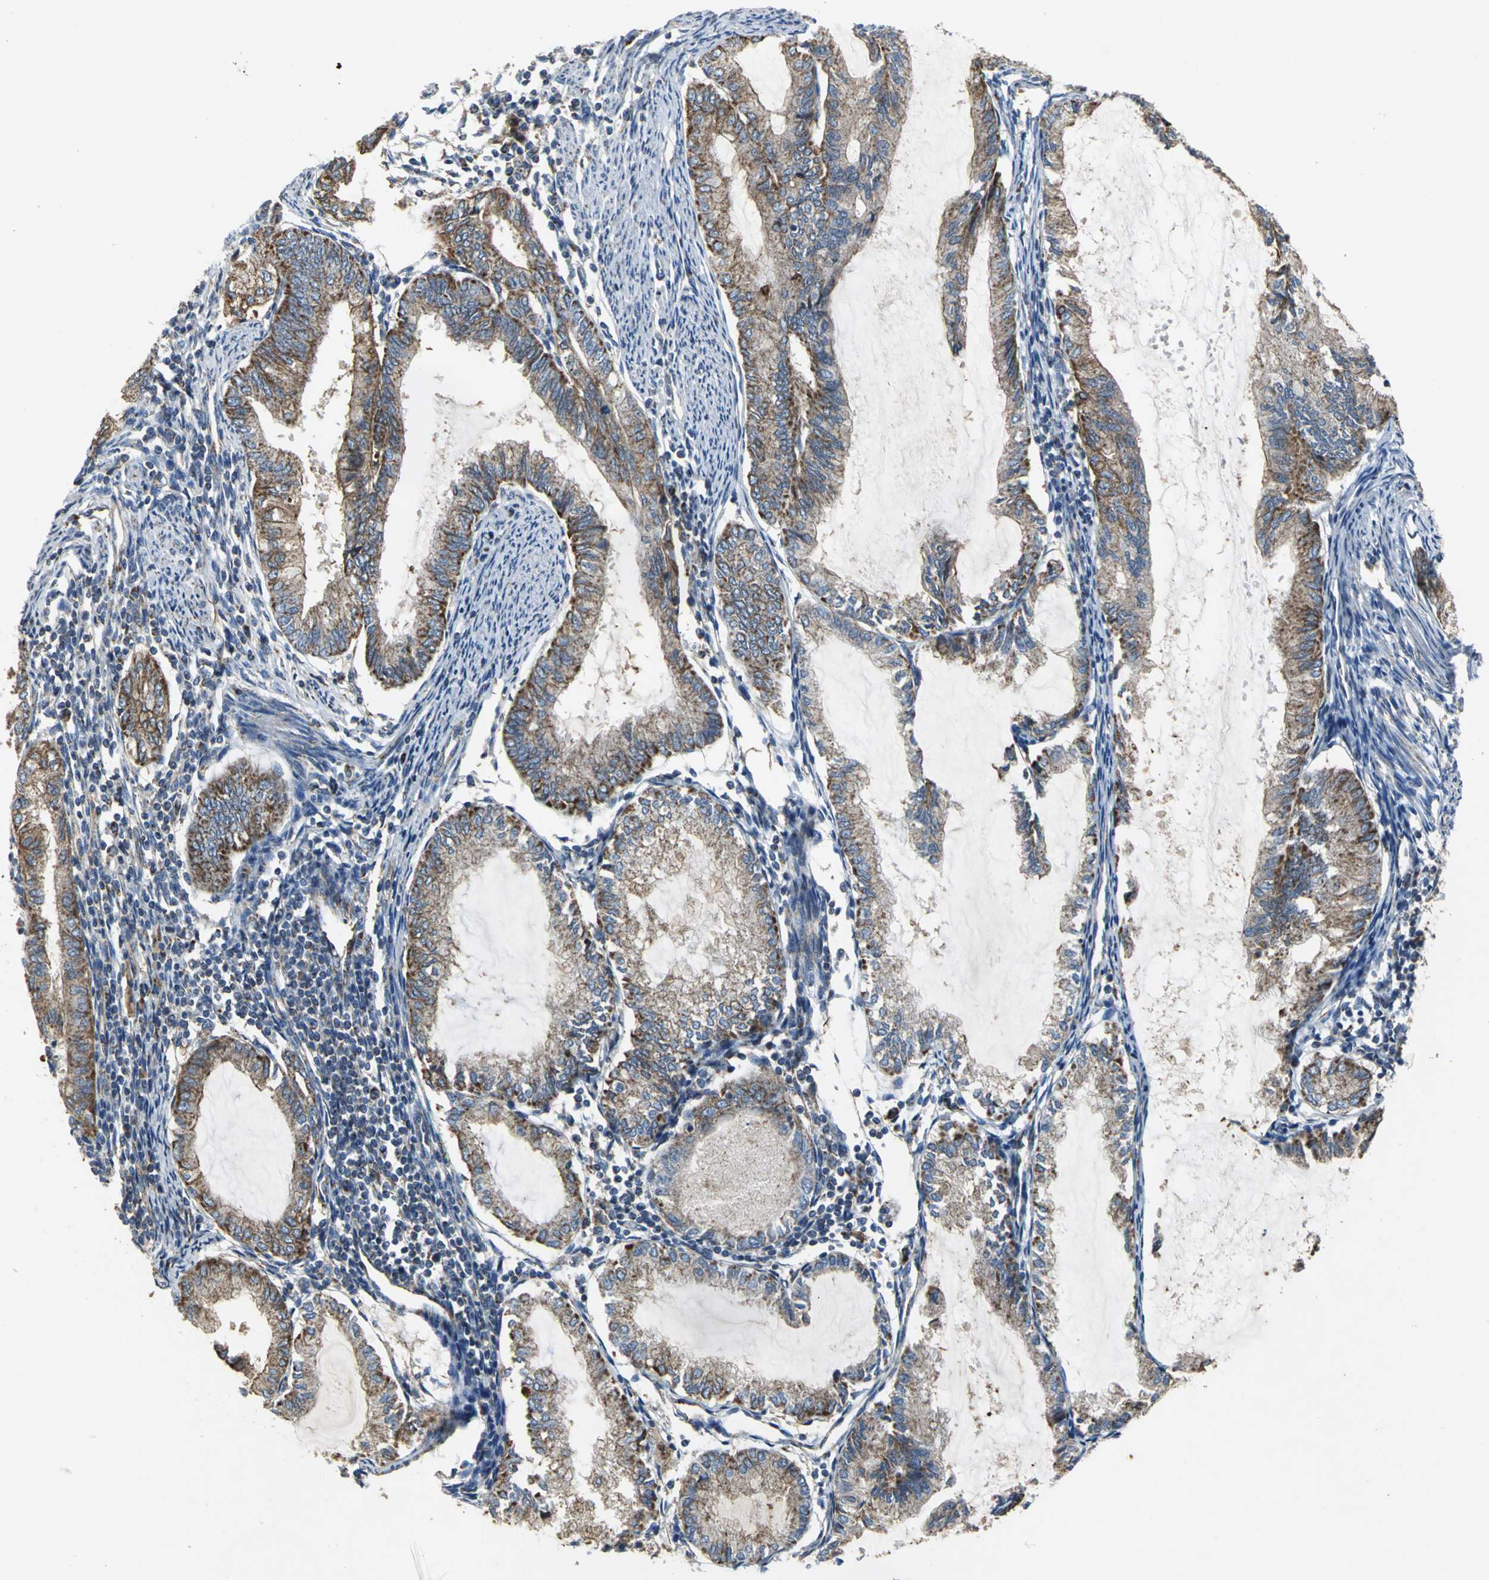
{"staining": {"intensity": "strong", "quantity": ">75%", "location": "cytoplasmic/membranous"}, "tissue": "endometrial cancer", "cell_type": "Tumor cells", "image_type": "cancer", "snomed": [{"axis": "morphology", "description": "Adenocarcinoma, NOS"}, {"axis": "topography", "description": "Endometrium"}], "caption": "Endometrial adenocarcinoma stained for a protein (brown) shows strong cytoplasmic/membranous positive staining in approximately >75% of tumor cells.", "gene": "NDUFB5", "patient": {"sex": "female", "age": 86}}